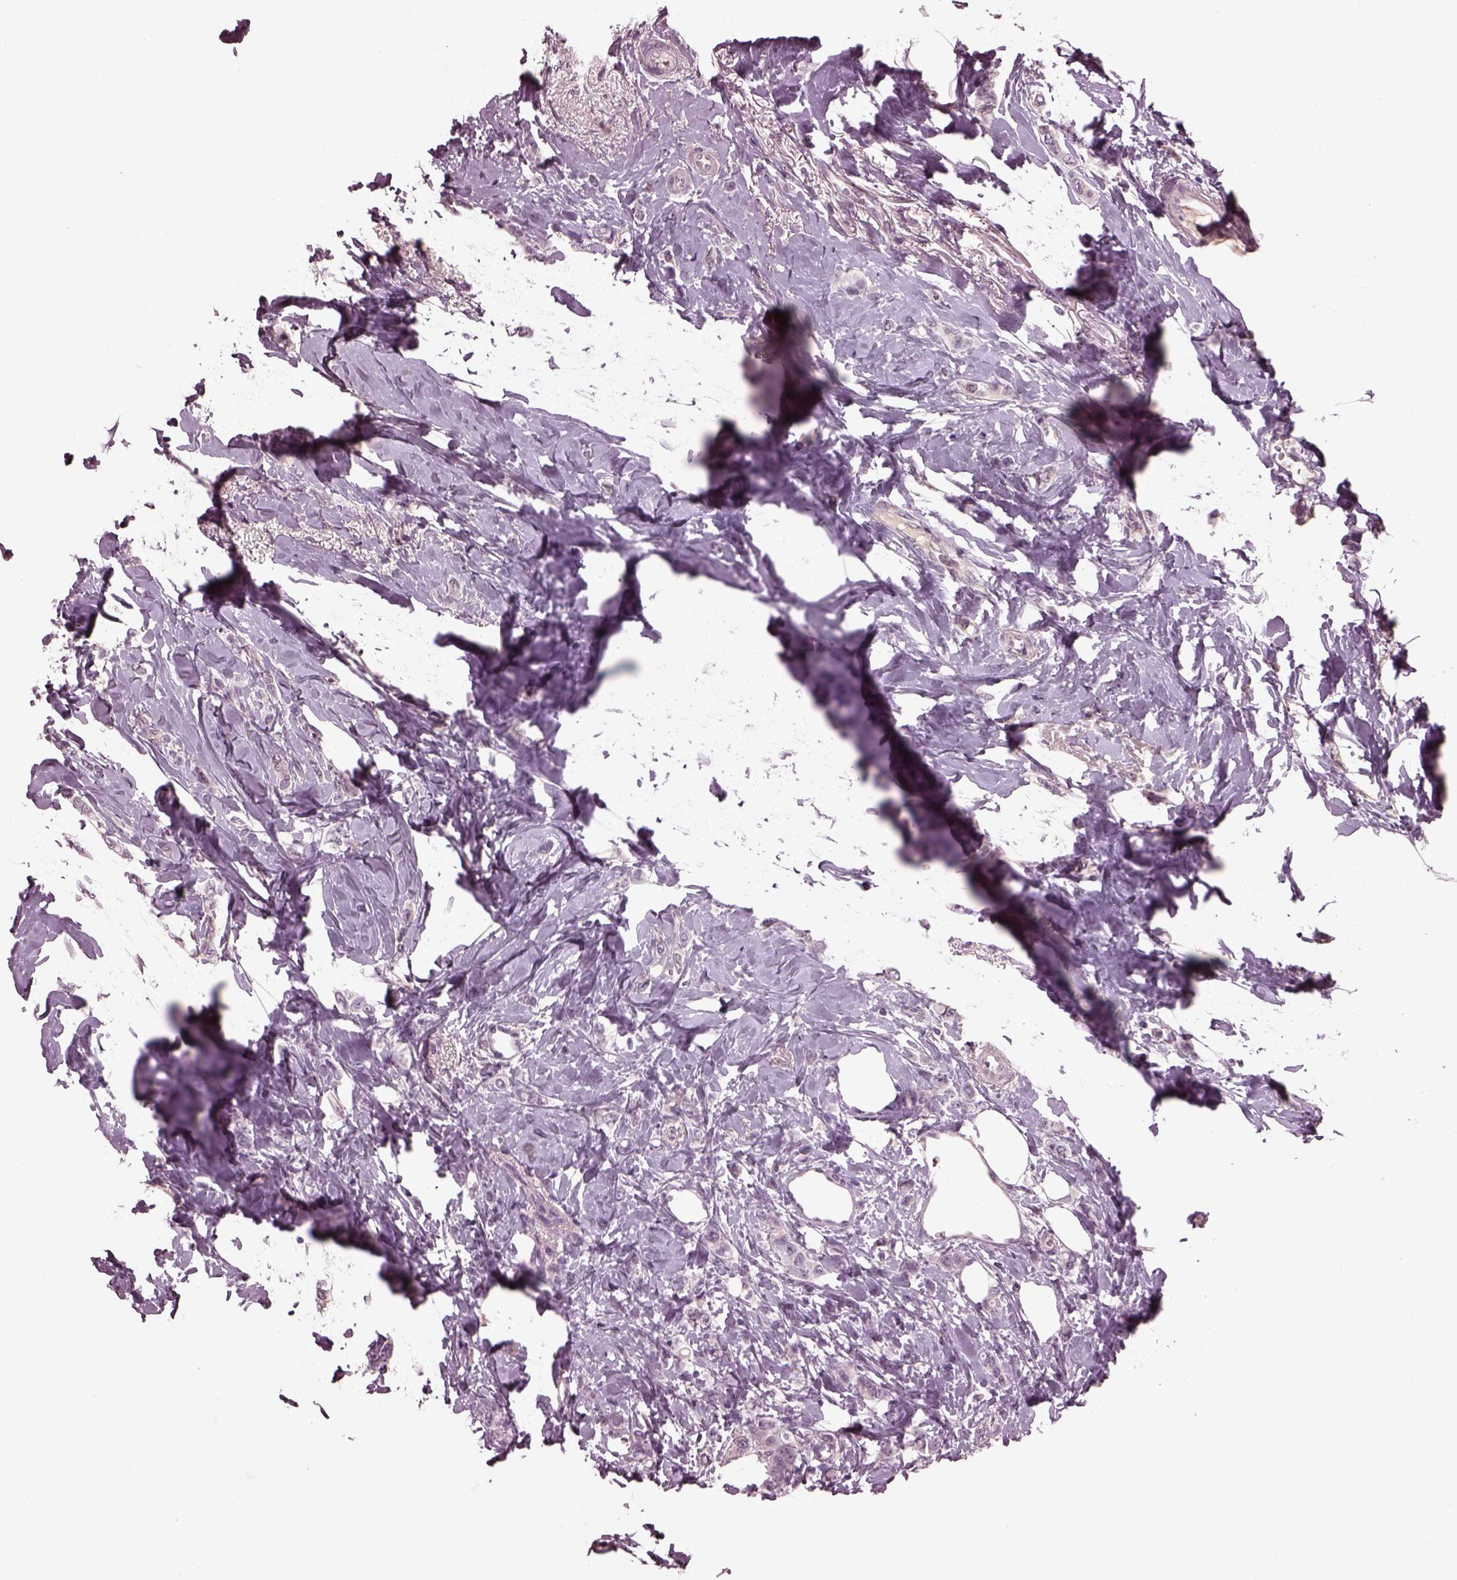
{"staining": {"intensity": "negative", "quantity": "none", "location": "none"}, "tissue": "breast cancer", "cell_type": "Tumor cells", "image_type": "cancer", "snomed": [{"axis": "morphology", "description": "Lobular carcinoma"}, {"axis": "topography", "description": "Breast"}], "caption": "The photomicrograph exhibits no staining of tumor cells in lobular carcinoma (breast). (Stains: DAB (3,3'-diaminobenzidine) immunohistochemistry with hematoxylin counter stain, Microscopy: brightfield microscopy at high magnification).", "gene": "CLCN4", "patient": {"sex": "female", "age": 66}}